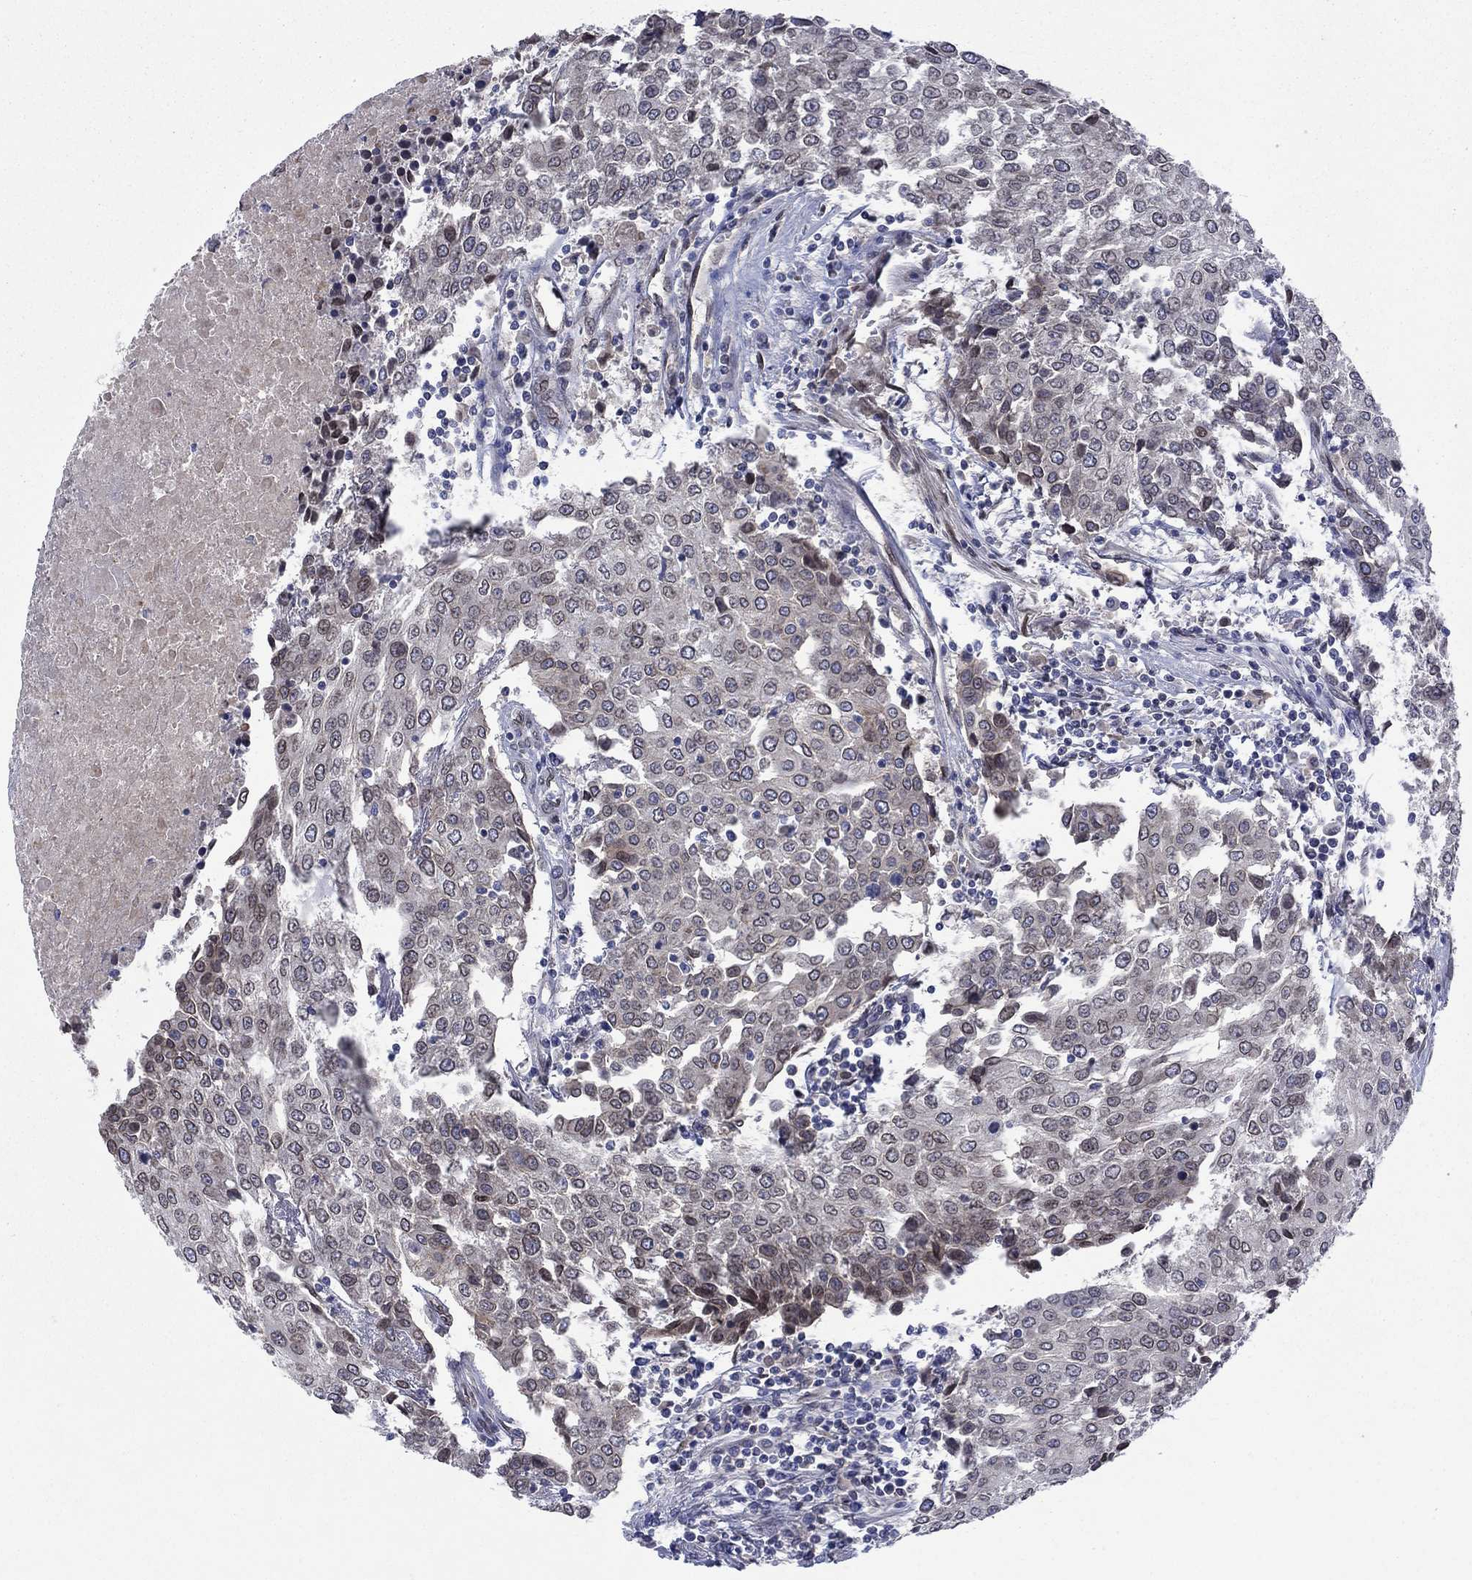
{"staining": {"intensity": "negative", "quantity": "none", "location": "none"}, "tissue": "urothelial cancer", "cell_type": "Tumor cells", "image_type": "cancer", "snomed": [{"axis": "morphology", "description": "Urothelial carcinoma, High grade"}, {"axis": "topography", "description": "Urinary bladder"}], "caption": "This is a image of immunohistochemistry (IHC) staining of high-grade urothelial carcinoma, which shows no staining in tumor cells. The staining was performed using DAB (3,3'-diaminobenzidine) to visualize the protein expression in brown, while the nuclei were stained in blue with hematoxylin (Magnification: 20x).", "gene": "EMC9", "patient": {"sex": "female", "age": 85}}